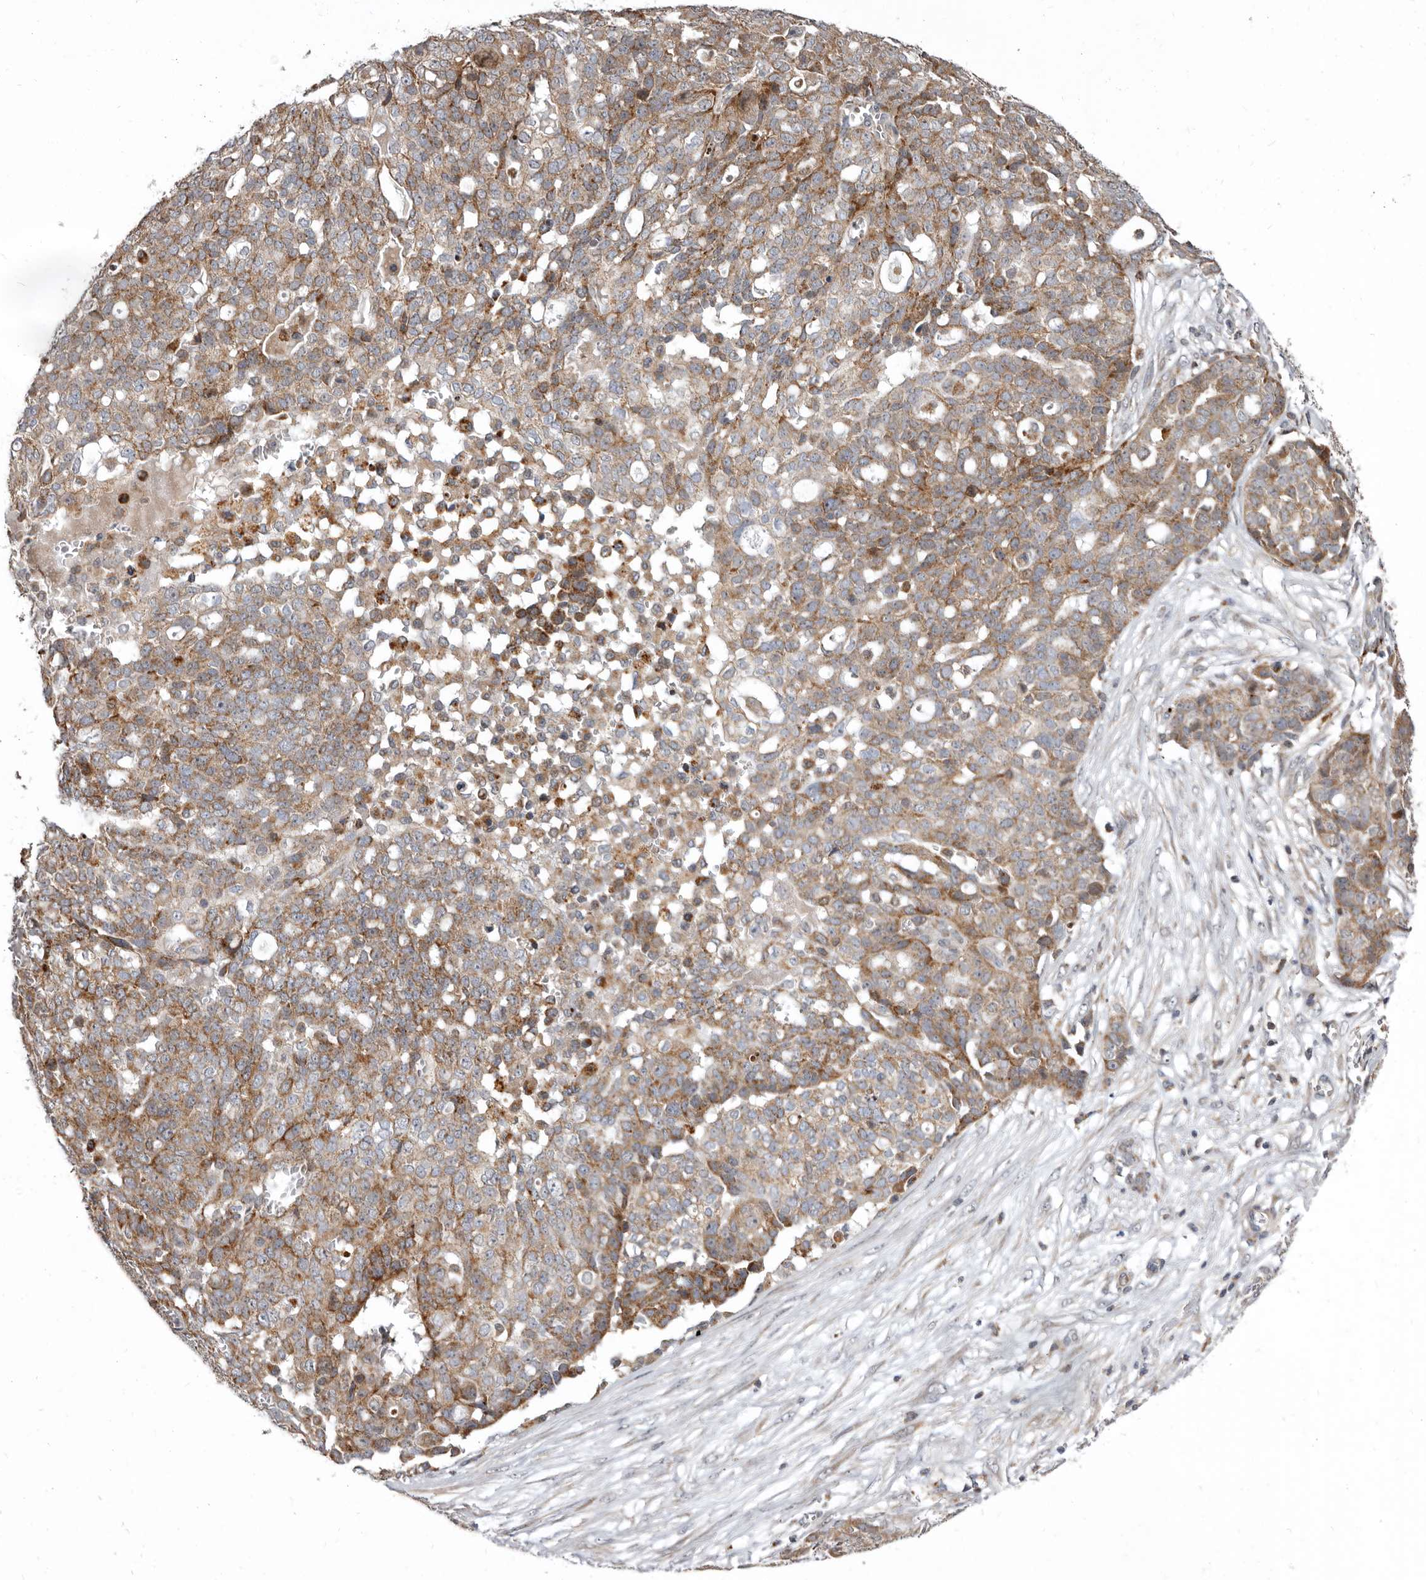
{"staining": {"intensity": "weak", "quantity": ">75%", "location": "cytoplasmic/membranous"}, "tissue": "ovarian cancer", "cell_type": "Tumor cells", "image_type": "cancer", "snomed": [{"axis": "morphology", "description": "Cystadenocarcinoma, serous, NOS"}, {"axis": "topography", "description": "Soft tissue"}, {"axis": "topography", "description": "Ovary"}], "caption": "Tumor cells exhibit weak cytoplasmic/membranous staining in about >75% of cells in ovarian cancer. Nuclei are stained in blue.", "gene": "SMC4", "patient": {"sex": "female", "age": 57}}